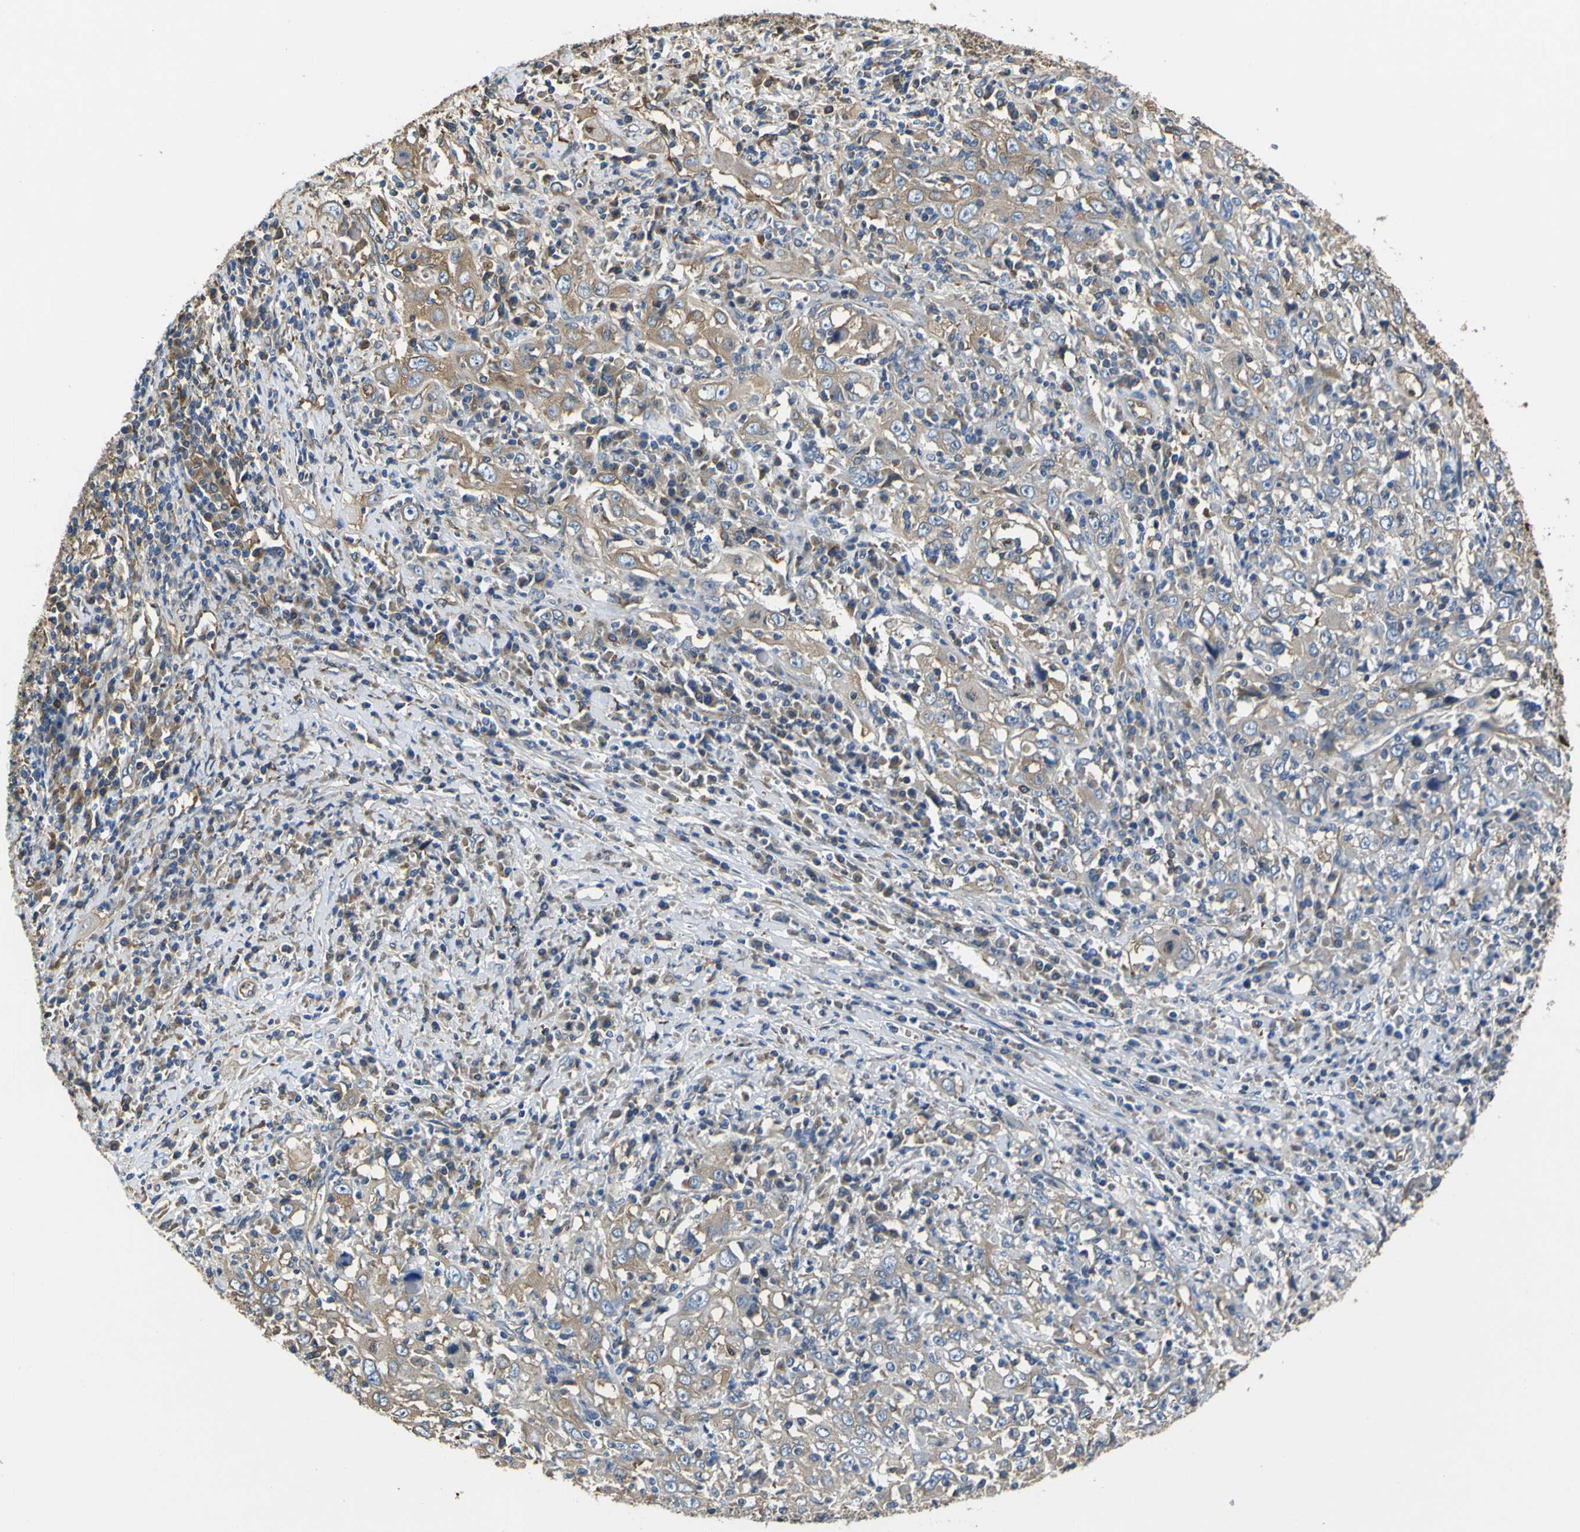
{"staining": {"intensity": "weak", "quantity": ">75%", "location": "cytoplasmic/membranous"}, "tissue": "cervical cancer", "cell_type": "Tumor cells", "image_type": "cancer", "snomed": [{"axis": "morphology", "description": "Squamous cell carcinoma, NOS"}, {"axis": "topography", "description": "Cervix"}], "caption": "Cervical cancer stained for a protein (brown) demonstrates weak cytoplasmic/membranous positive positivity in approximately >75% of tumor cells.", "gene": "TUBB", "patient": {"sex": "female", "age": 46}}